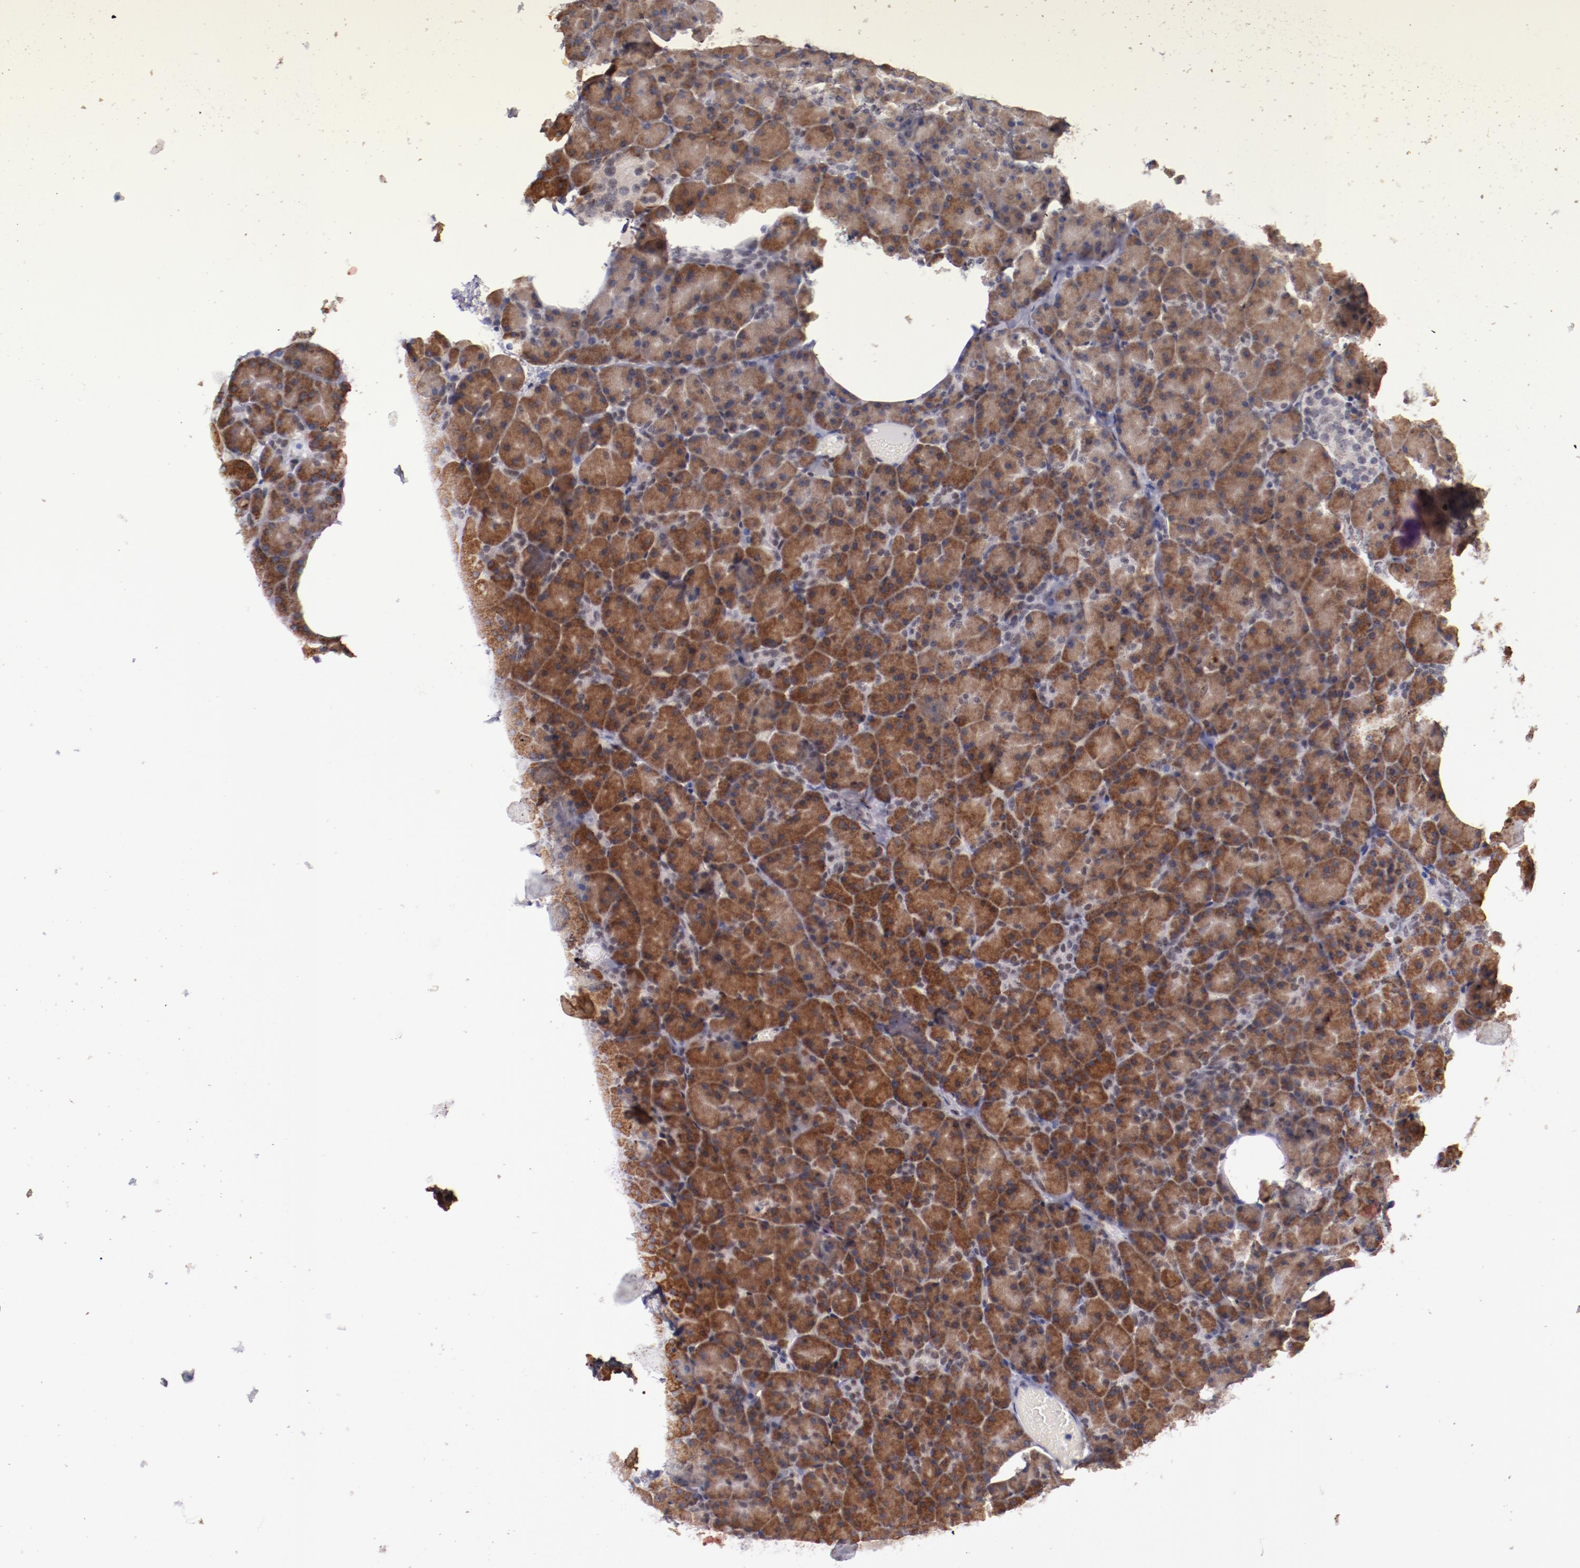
{"staining": {"intensity": "moderate", "quantity": ">75%", "location": "cytoplasmic/membranous"}, "tissue": "pancreas", "cell_type": "Exocrine glandular cells", "image_type": "normal", "snomed": [{"axis": "morphology", "description": "Normal tissue, NOS"}, {"axis": "topography", "description": "Pancreas"}], "caption": "Pancreas was stained to show a protein in brown. There is medium levels of moderate cytoplasmic/membranous staining in approximately >75% of exocrine glandular cells. The protein of interest is stained brown, and the nuclei are stained in blue (DAB (3,3'-diaminobenzidine) IHC with brightfield microscopy, high magnification).", "gene": "SRF", "patient": {"sex": "female", "age": 35}}